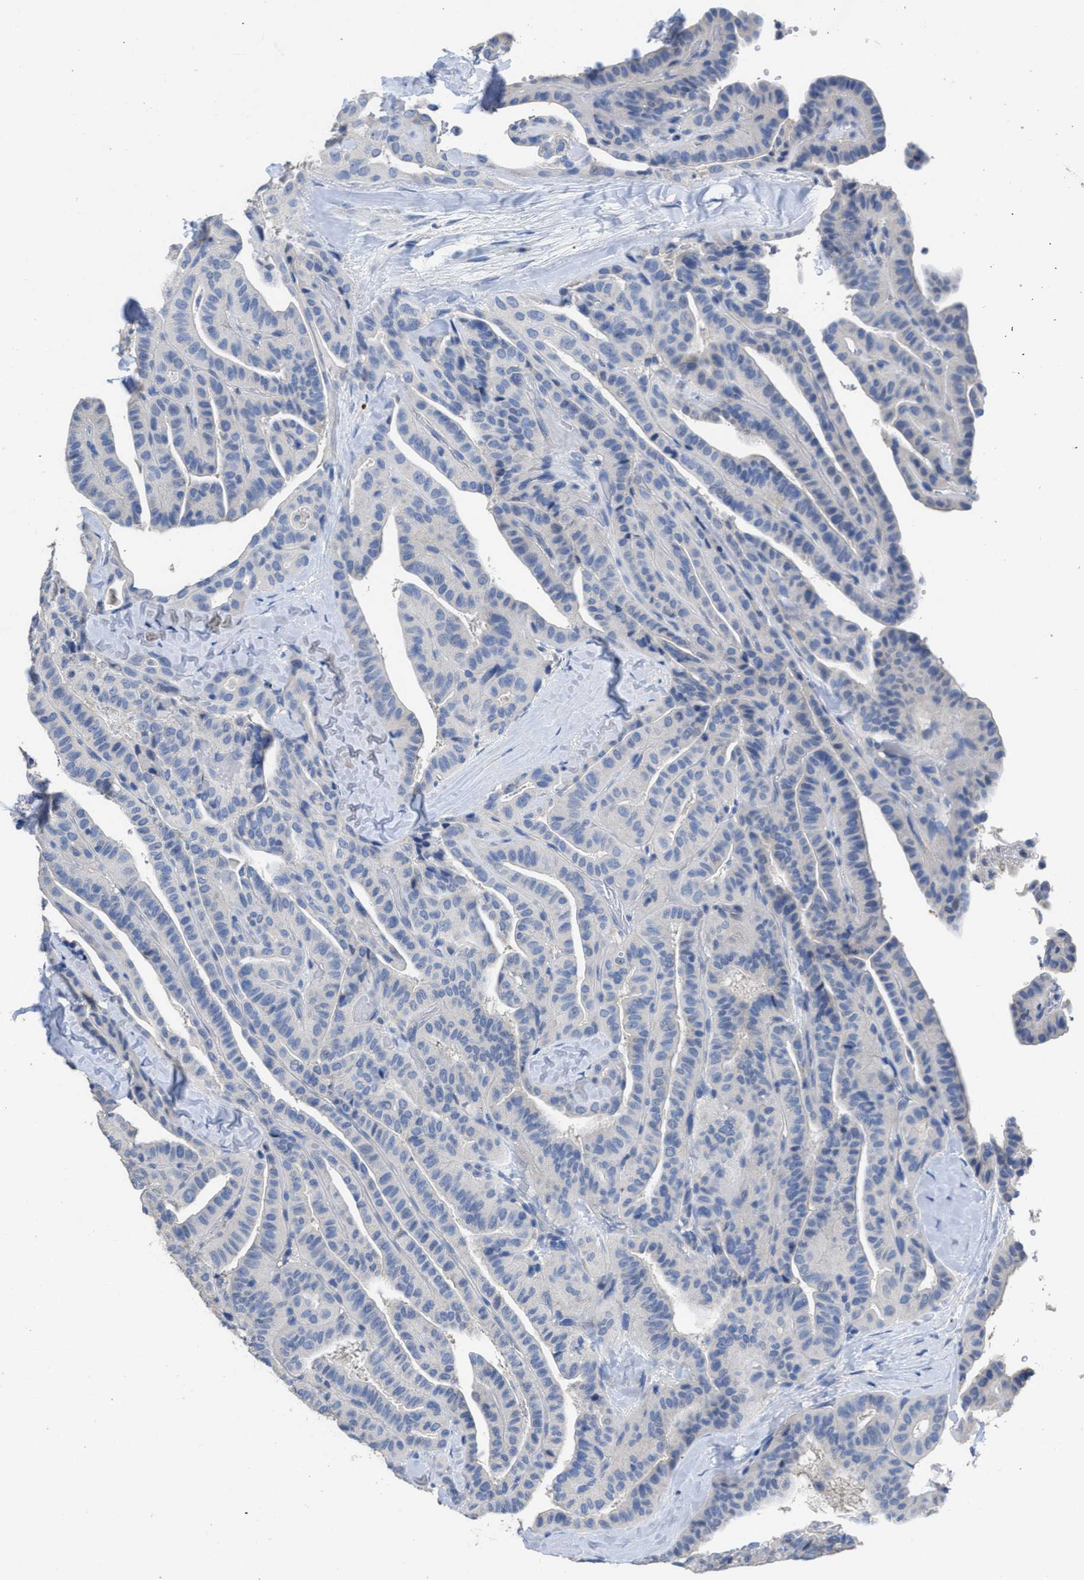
{"staining": {"intensity": "negative", "quantity": "none", "location": "none"}, "tissue": "thyroid cancer", "cell_type": "Tumor cells", "image_type": "cancer", "snomed": [{"axis": "morphology", "description": "Papillary adenocarcinoma, NOS"}, {"axis": "topography", "description": "Thyroid gland"}], "caption": "A photomicrograph of human thyroid cancer is negative for staining in tumor cells.", "gene": "CA9", "patient": {"sex": "male", "age": 77}}